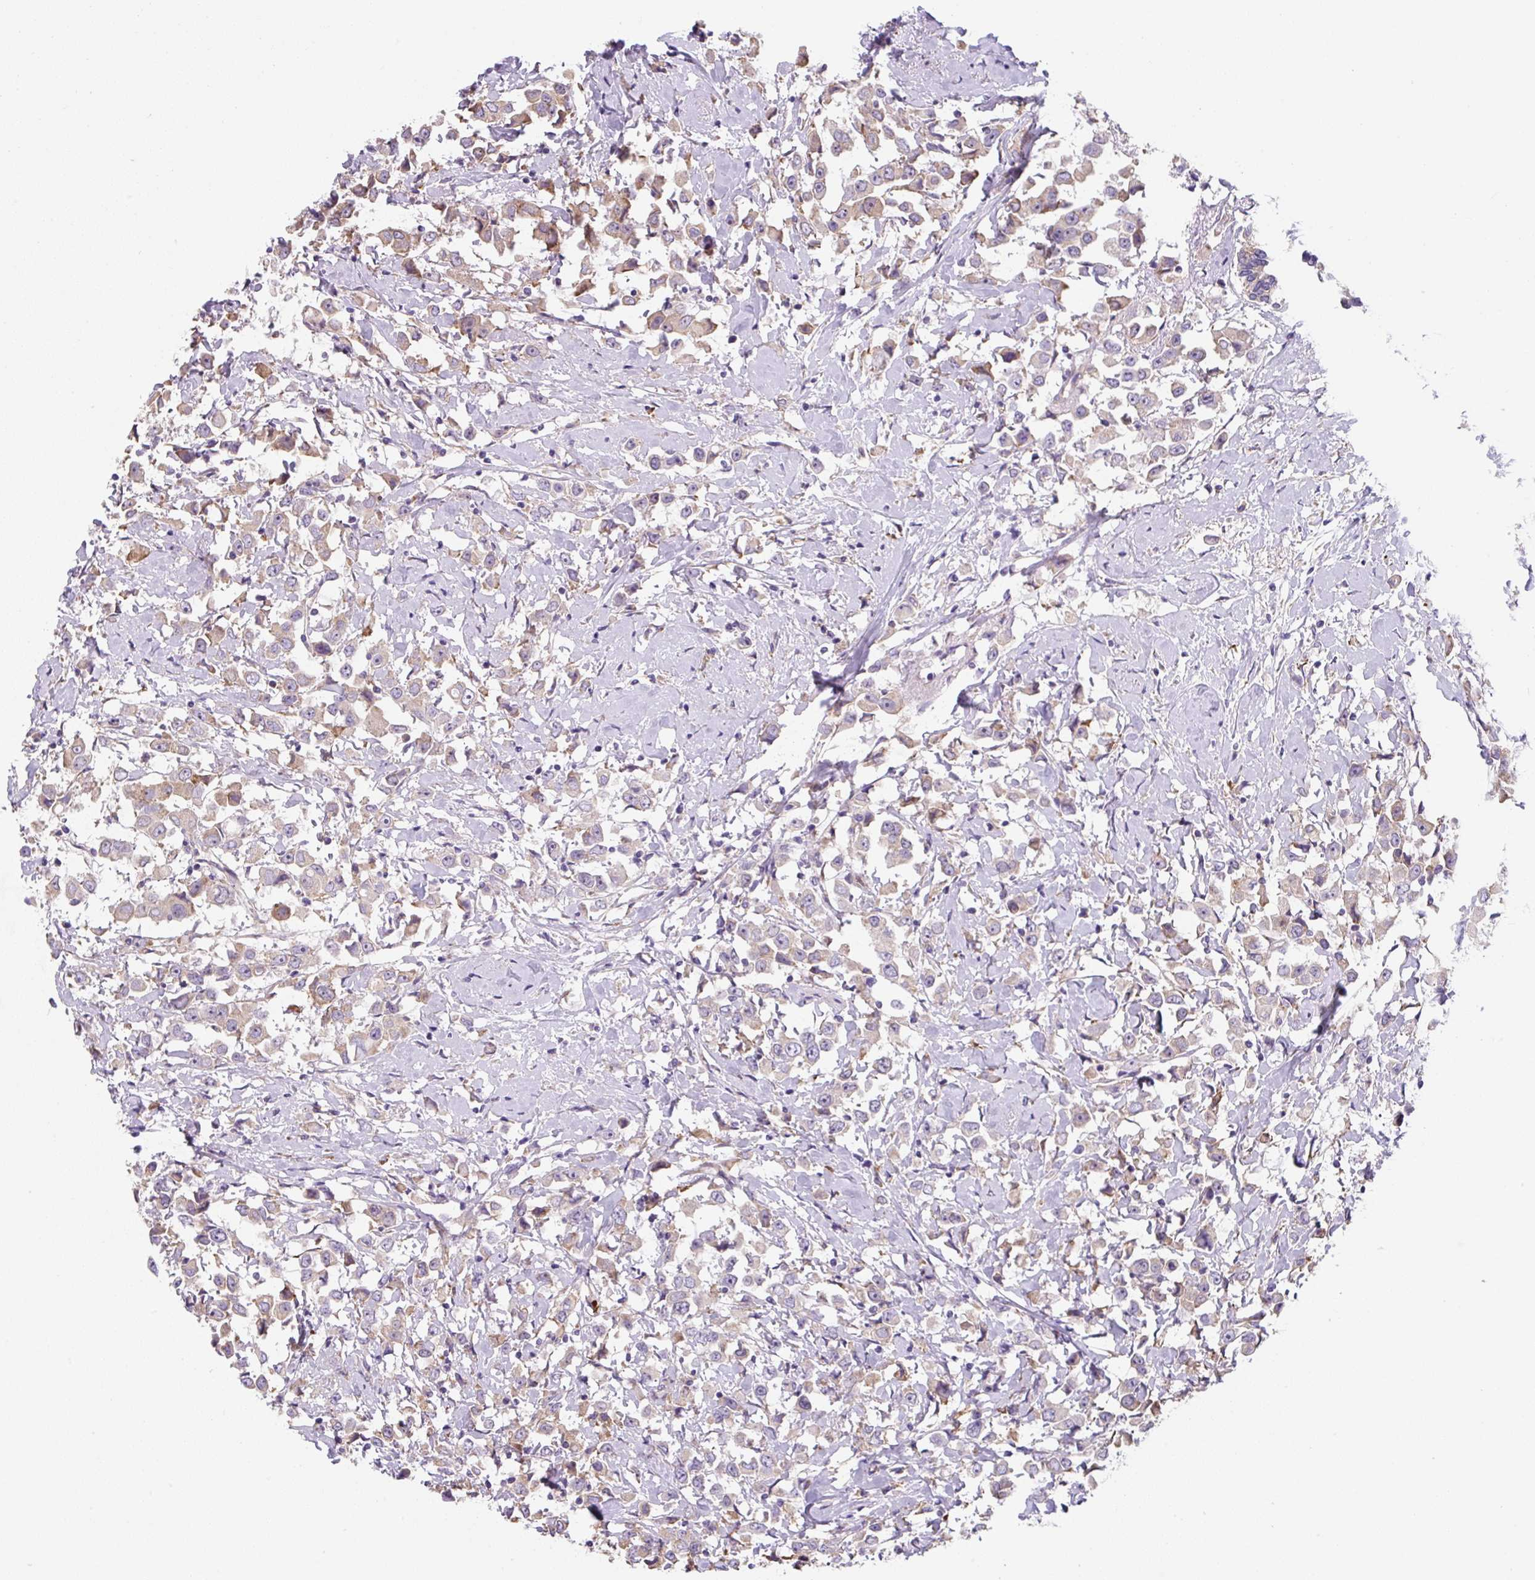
{"staining": {"intensity": "weak", "quantity": "25%-75%", "location": "cytoplasmic/membranous"}, "tissue": "breast cancer", "cell_type": "Tumor cells", "image_type": "cancer", "snomed": [{"axis": "morphology", "description": "Duct carcinoma"}, {"axis": "topography", "description": "Breast"}], "caption": "Immunohistochemical staining of human breast cancer shows weak cytoplasmic/membranous protein expression in approximately 25%-75% of tumor cells.", "gene": "FZD5", "patient": {"sex": "female", "age": 61}}